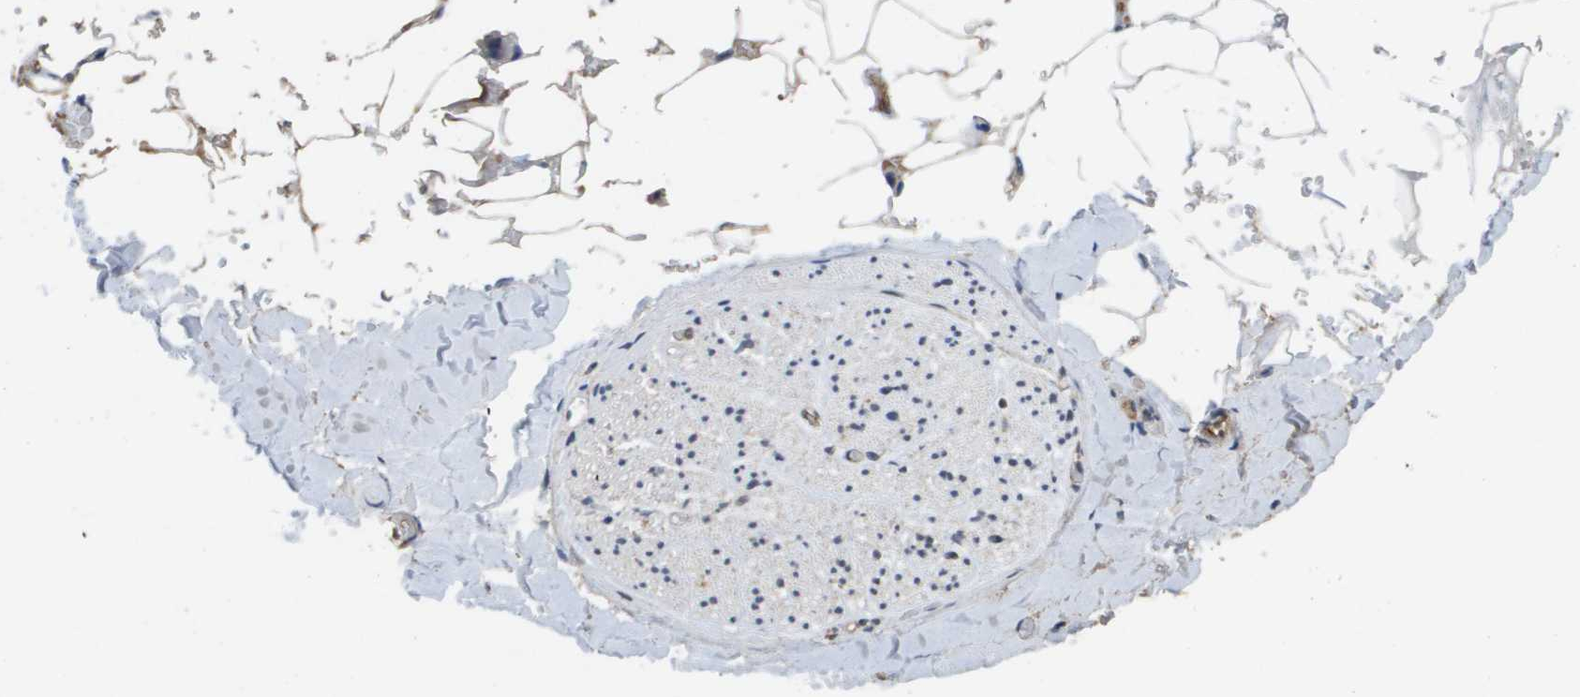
{"staining": {"intensity": "weak", "quantity": "<25%", "location": "cytoplasmic/membranous"}, "tissue": "adipose tissue", "cell_type": "Adipocytes", "image_type": "normal", "snomed": [{"axis": "morphology", "description": "Normal tissue, NOS"}, {"axis": "topography", "description": "Peripheral nerve tissue"}], "caption": "The immunohistochemistry (IHC) image has no significant expression in adipocytes of adipose tissue. (DAB immunohistochemistry, high magnification).", "gene": "AMBRA1", "patient": {"sex": "male", "age": 70}}